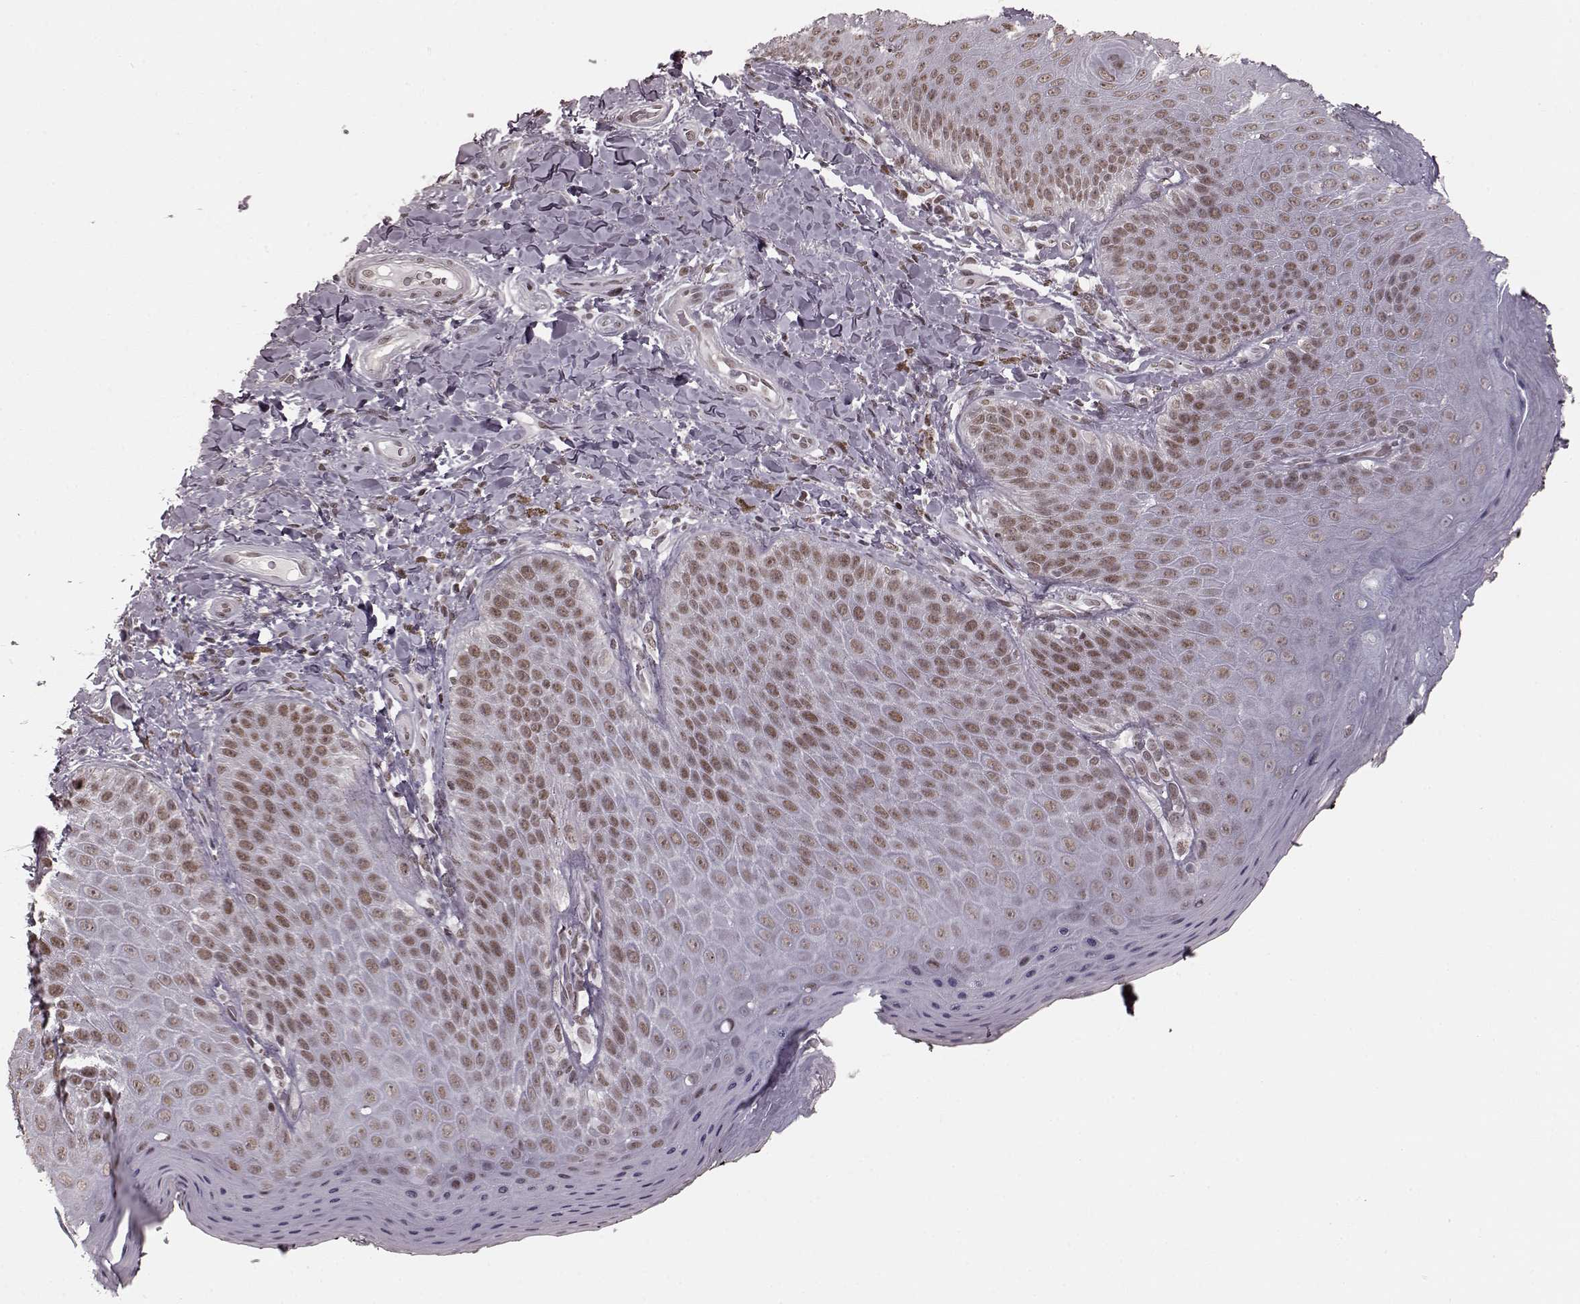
{"staining": {"intensity": "weak", "quantity": ">75%", "location": "nuclear"}, "tissue": "skin", "cell_type": "Epidermal cells", "image_type": "normal", "snomed": [{"axis": "morphology", "description": "Normal tissue, NOS"}, {"axis": "topography", "description": "Anal"}], "caption": "Immunohistochemical staining of unremarkable skin shows >75% levels of weak nuclear protein positivity in approximately >75% of epidermal cells. The staining was performed using DAB to visualize the protein expression in brown, while the nuclei were stained in blue with hematoxylin (Magnification: 20x).", "gene": "NR2C1", "patient": {"sex": "male", "age": 53}}